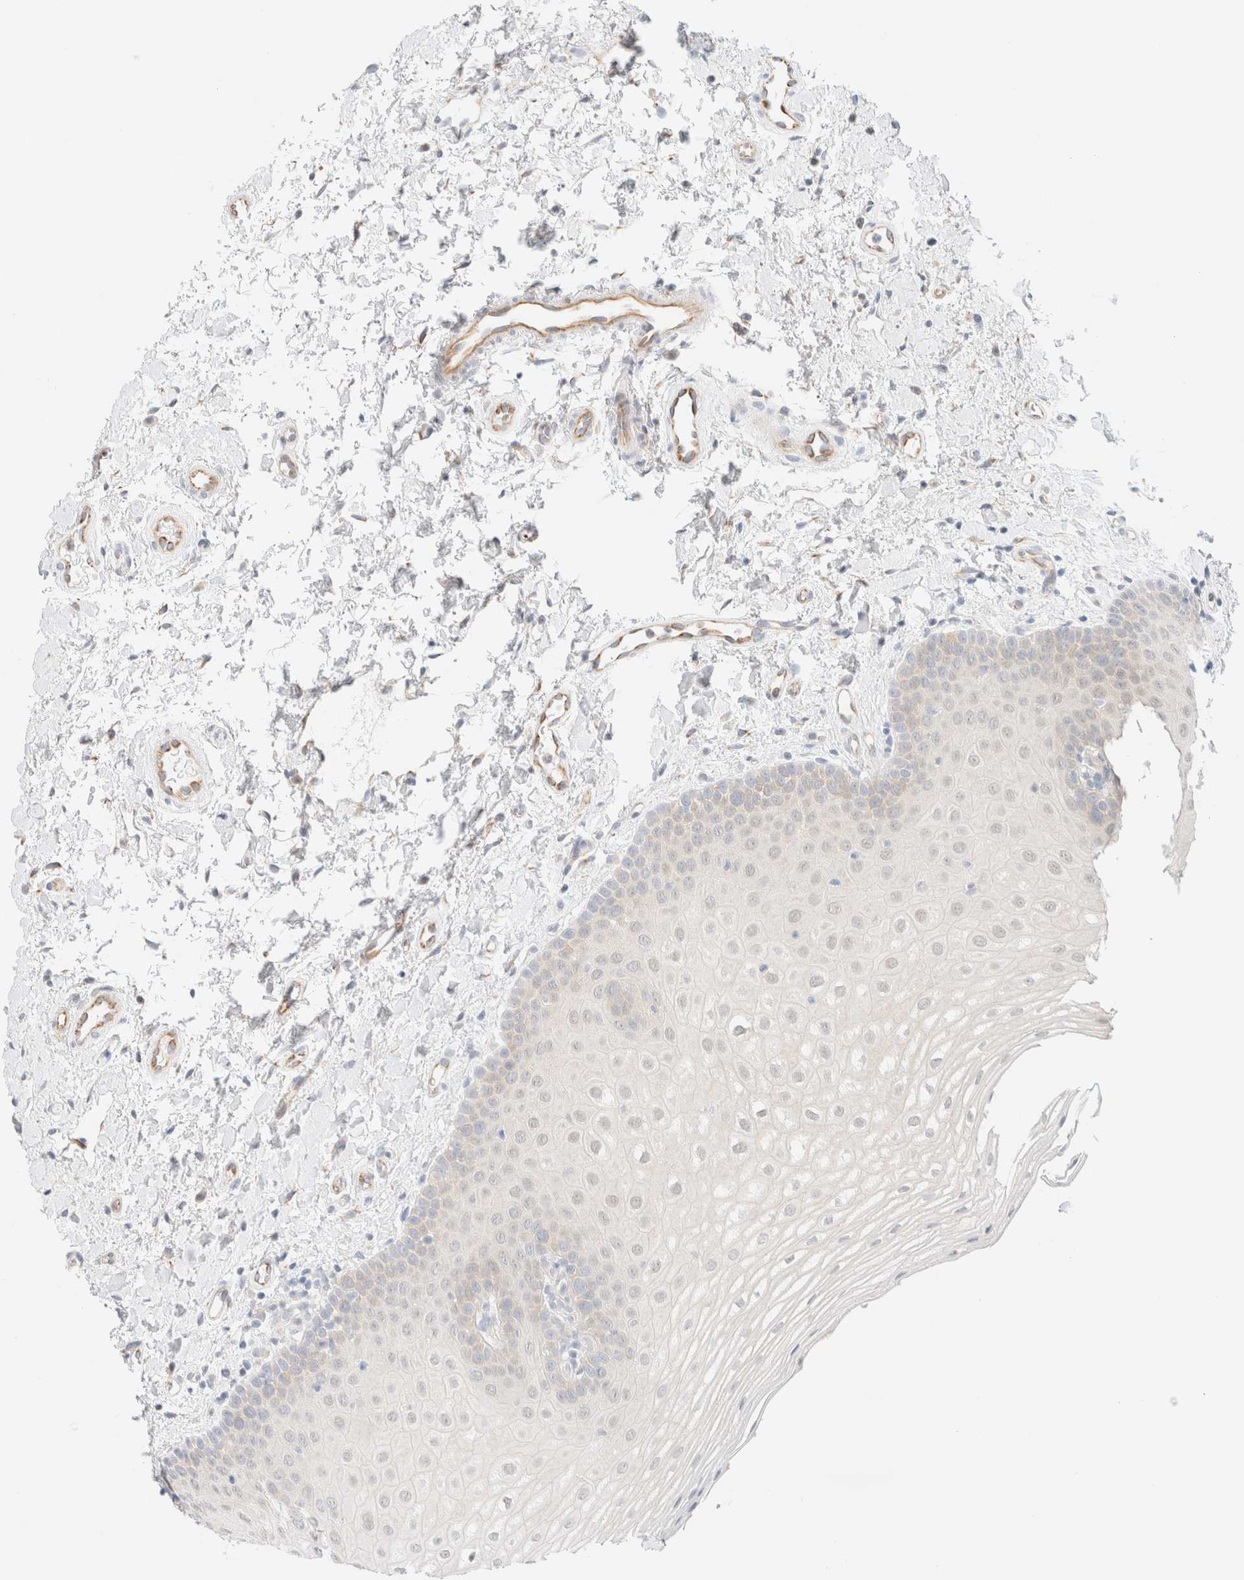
{"staining": {"intensity": "negative", "quantity": "none", "location": "none"}, "tissue": "oral mucosa", "cell_type": "Squamous epithelial cells", "image_type": "normal", "snomed": [{"axis": "morphology", "description": "Normal tissue, NOS"}, {"axis": "topography", "description": "Skin"}, {"axis": "topography", "description": "Oral tissue"}], "caption": "High power microscopy micrograph of an immunohistochemistry micrograph of unremarkable oral mucosa, revealing no significant positivity in squamous epithelial cells. (IHC, brightfield microscopy, high magnification).", "gene": "UNC13B", "patient": {"sex": "male", "age": 84}}